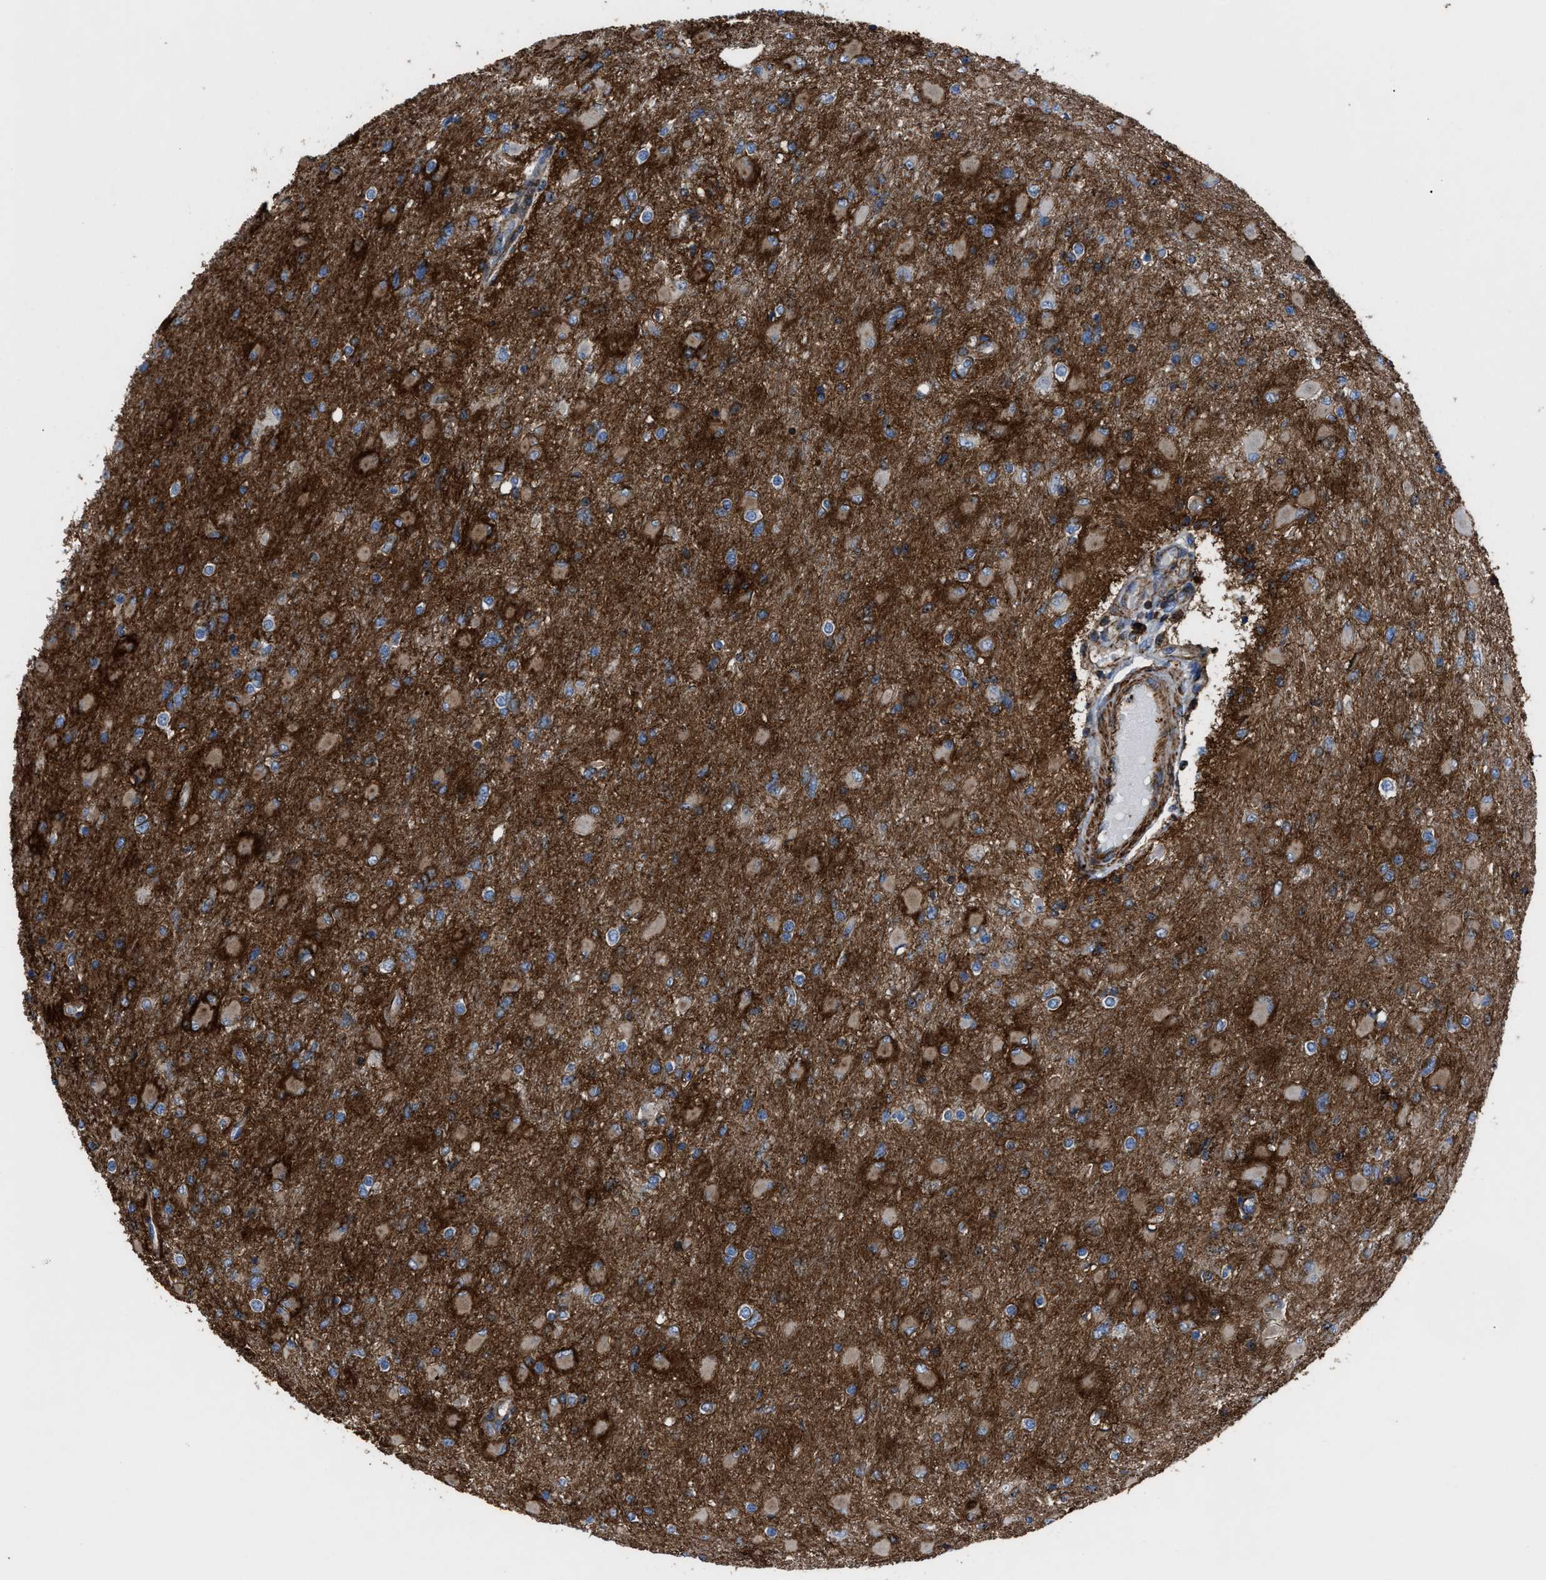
{"staining": {"intensity": "weak", "quantity": "25%-75%", "location": "cytoplasmic/membranous"}, "tissue": "glioma", "cell_type": "Tumor cells", "image_type": "cancer", "snomed": [{"axis": "morphology", "description": "Glioma, malignant, High grade"}, {"axis": "topography", "description": "Cerebral cortex"}], "caption": "A low amount of weak cytoplasmic/membranous staining is seen in about 25%-75% of tumor cells in malignant high-grade glioma tissue.", "gene": "AGPAT2", "patient": {"sex": "female", "age": 36}}